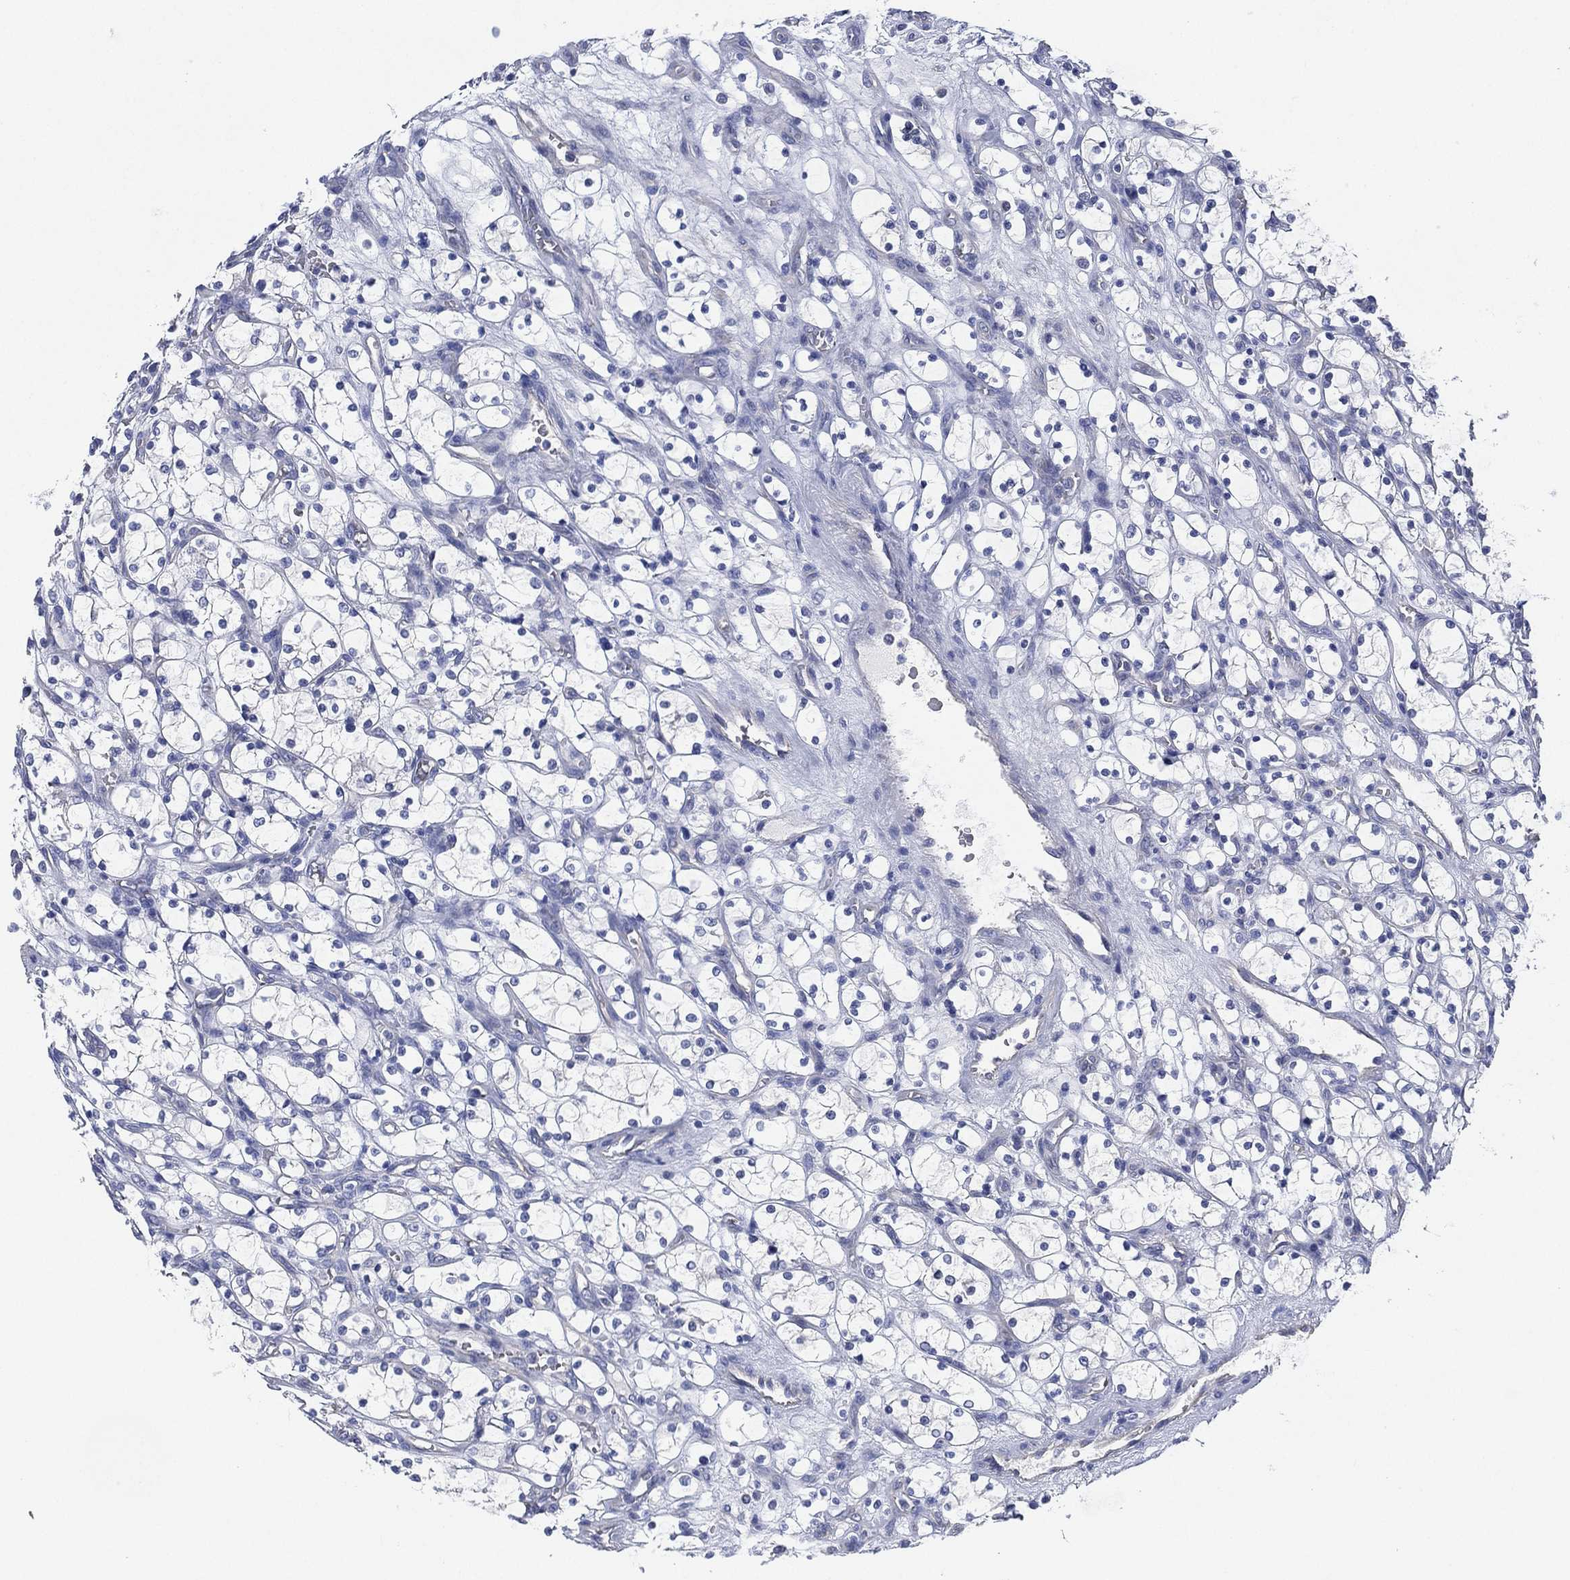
{"staining": {"intensity": "negative", "quantity": "none", "location": "none"}, "tissue": "renal cancer", "cell_type": "Tumor cells", "image_type": "cancer", "snomed": [{"axis": "morphology", "description": "Adenocarcinoma, NOS"}, {"axis": "topography", "description": "Kidney"}], "caption": "The micrograph displays no significant expression in tumor cells of renal adenocarcinoma.", "gene": "CCDC70", "patient": {"sex": "female", "age": 69}}